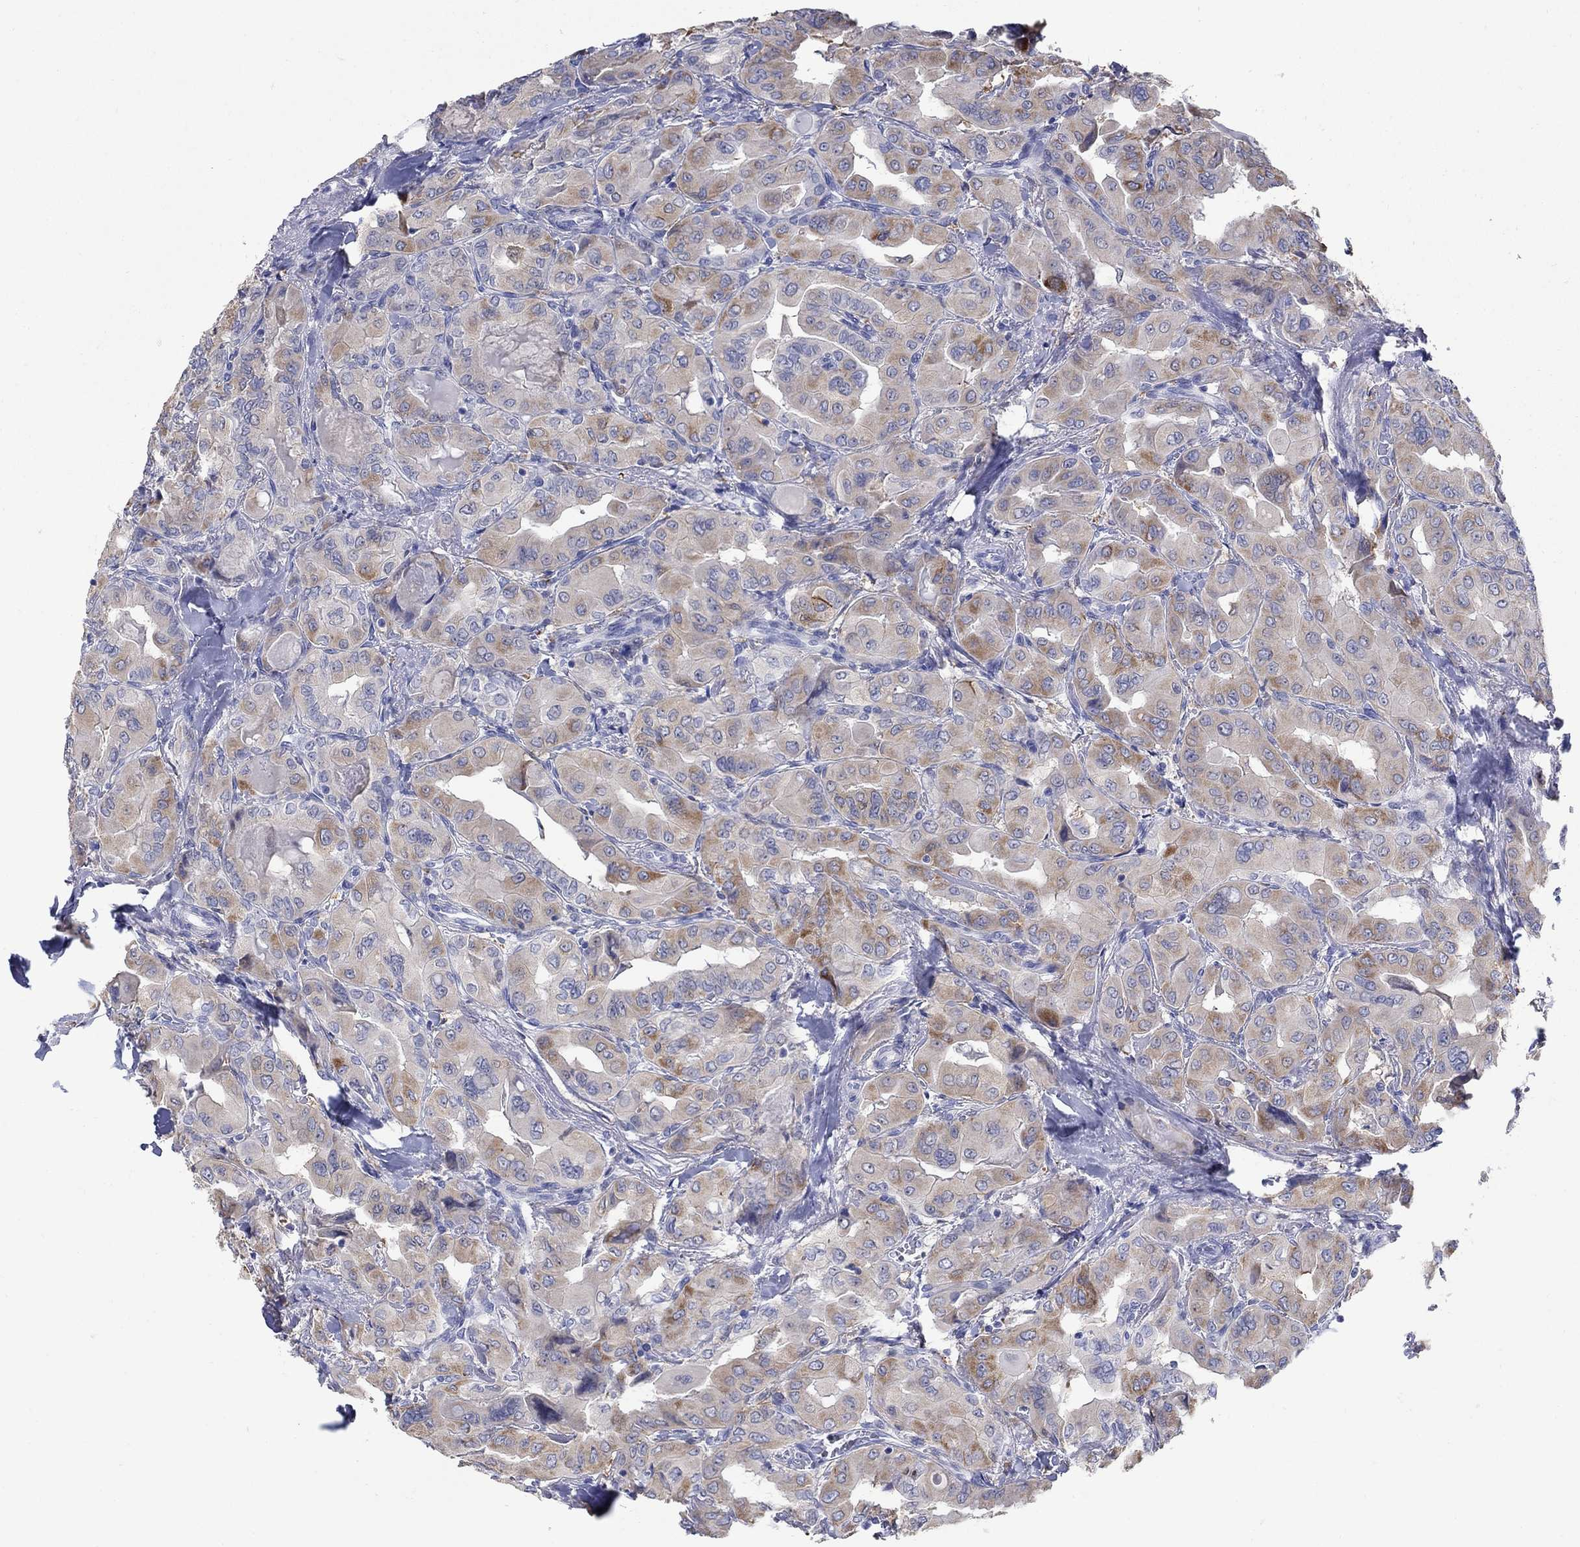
{"staining": {"intensity": "moderate", "quantity": "<25%", "location": "cytoplasmic/membranous"}, "tissue": "thyroid cancer", "cell_type": "Tumor cells", "image_type": "cancer", "snomed": [{"axis": "morphology", "description": "Normal tissue, NOS"}, {"axis": "morphology", "description": "Papillary adenocarcinoma, NOS"}, {"axis": "topography", "description": "Thyroid gland"}], "caption": "Papillary adenocarcinoma (thyroid) stained for a protein (brown) exhibits moderate cytoplasmic/membranous positive positivity in approximately <25% of tumor cells.", "gene": "REEP2", "patient": {"sex": "female", "age": 66}}